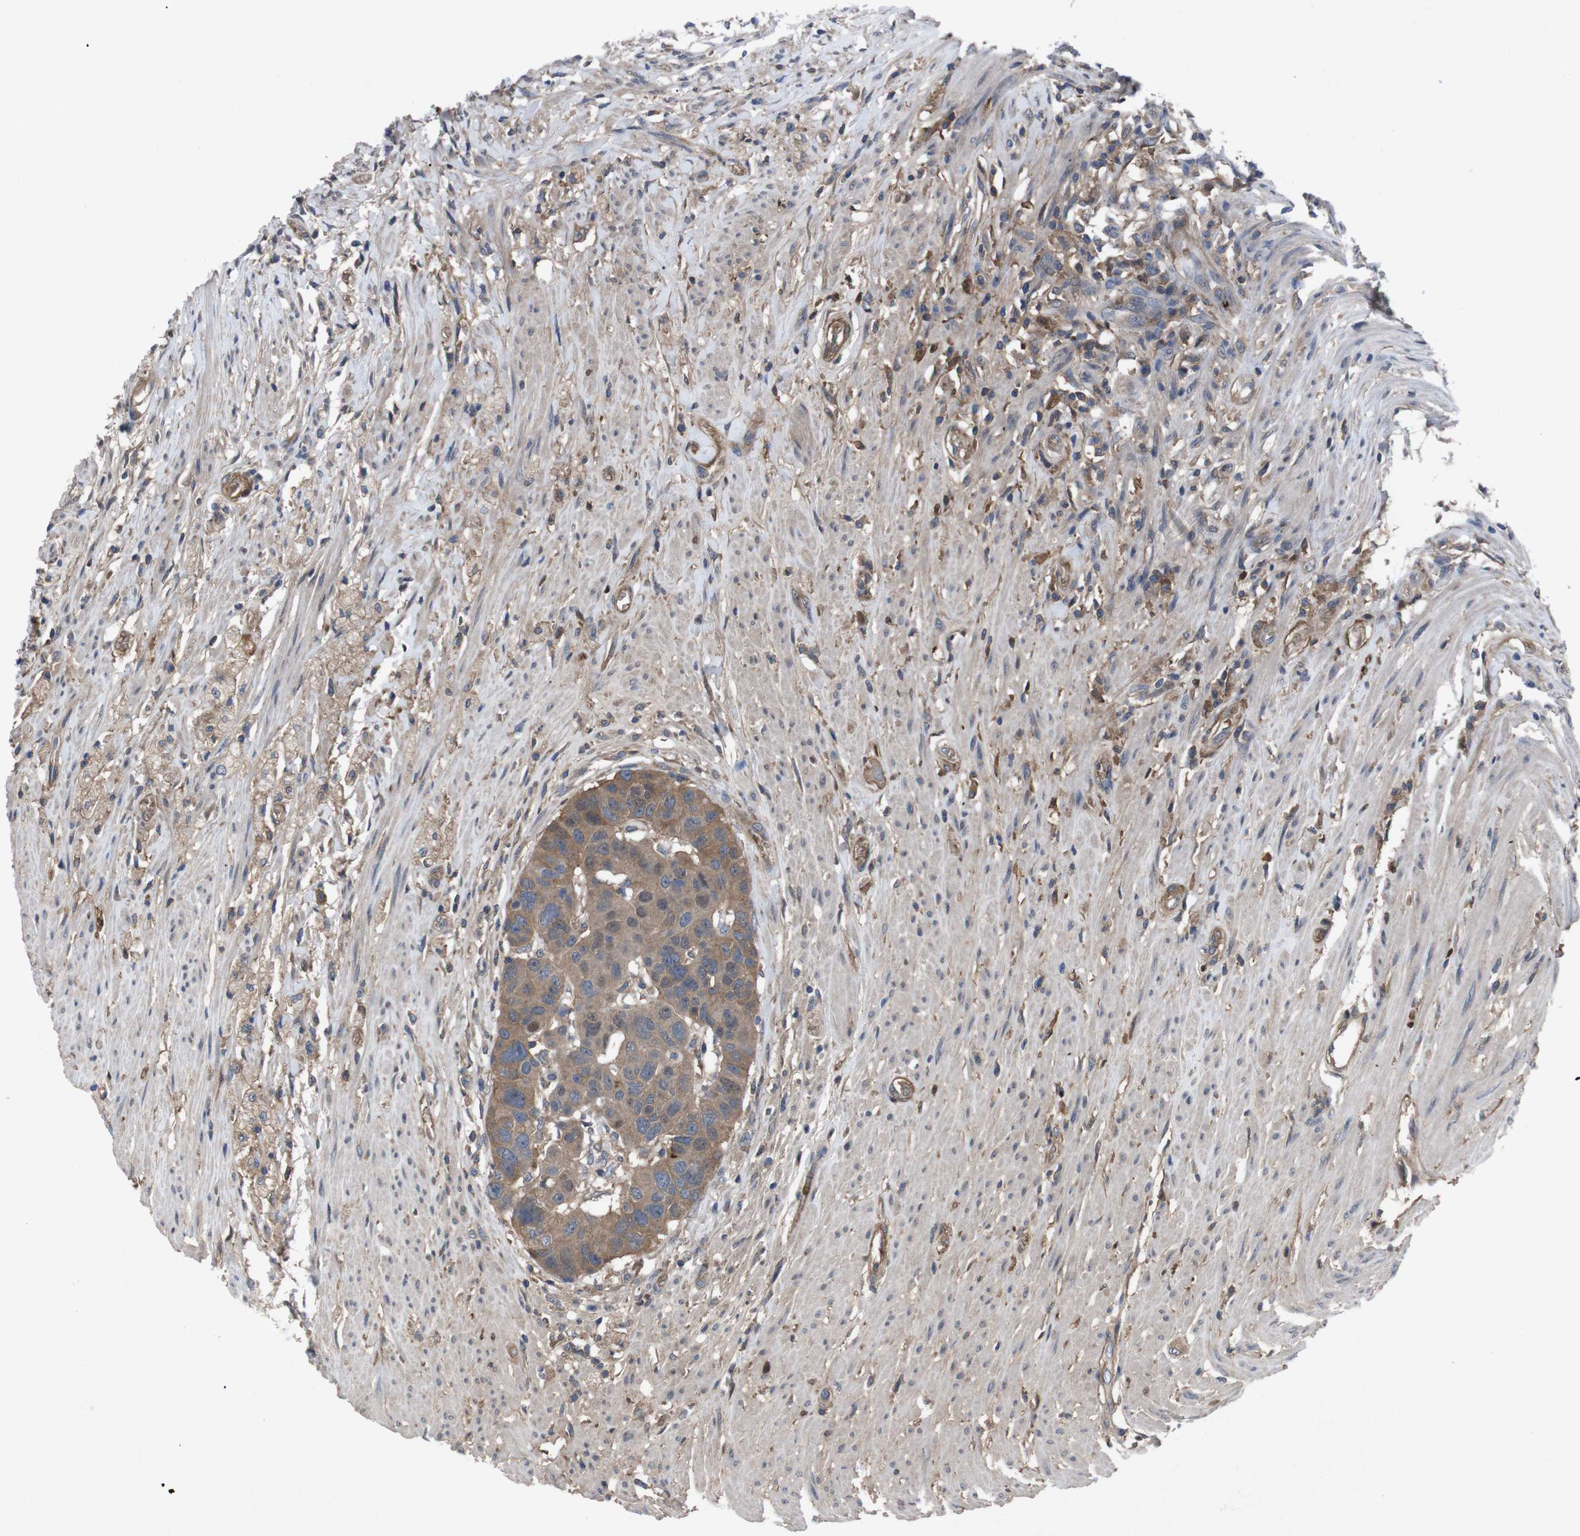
{"staining": {"intensity": "moderate", "quantity": ">75%", "location": "cytoplasmic/membranous"}, "tissue": "colorectal cancer", "cell_type": "Tumor cells", "image_type": "cancer", "snomed": [{"axis": "morphology", "description": "Adenocarcinoma, NOS"}, {"axis": "topography", "description": "Rectum"}], "caption": "Immunohistochemical staining of human colorectal cancer (adenocarcinoma) exhibits medium levels of moderate cytoplasmic/membranous staining in approximately >75% of tumor cells.", "gene": "SPTB", "patient": {"sex": "male", "age": 51}}